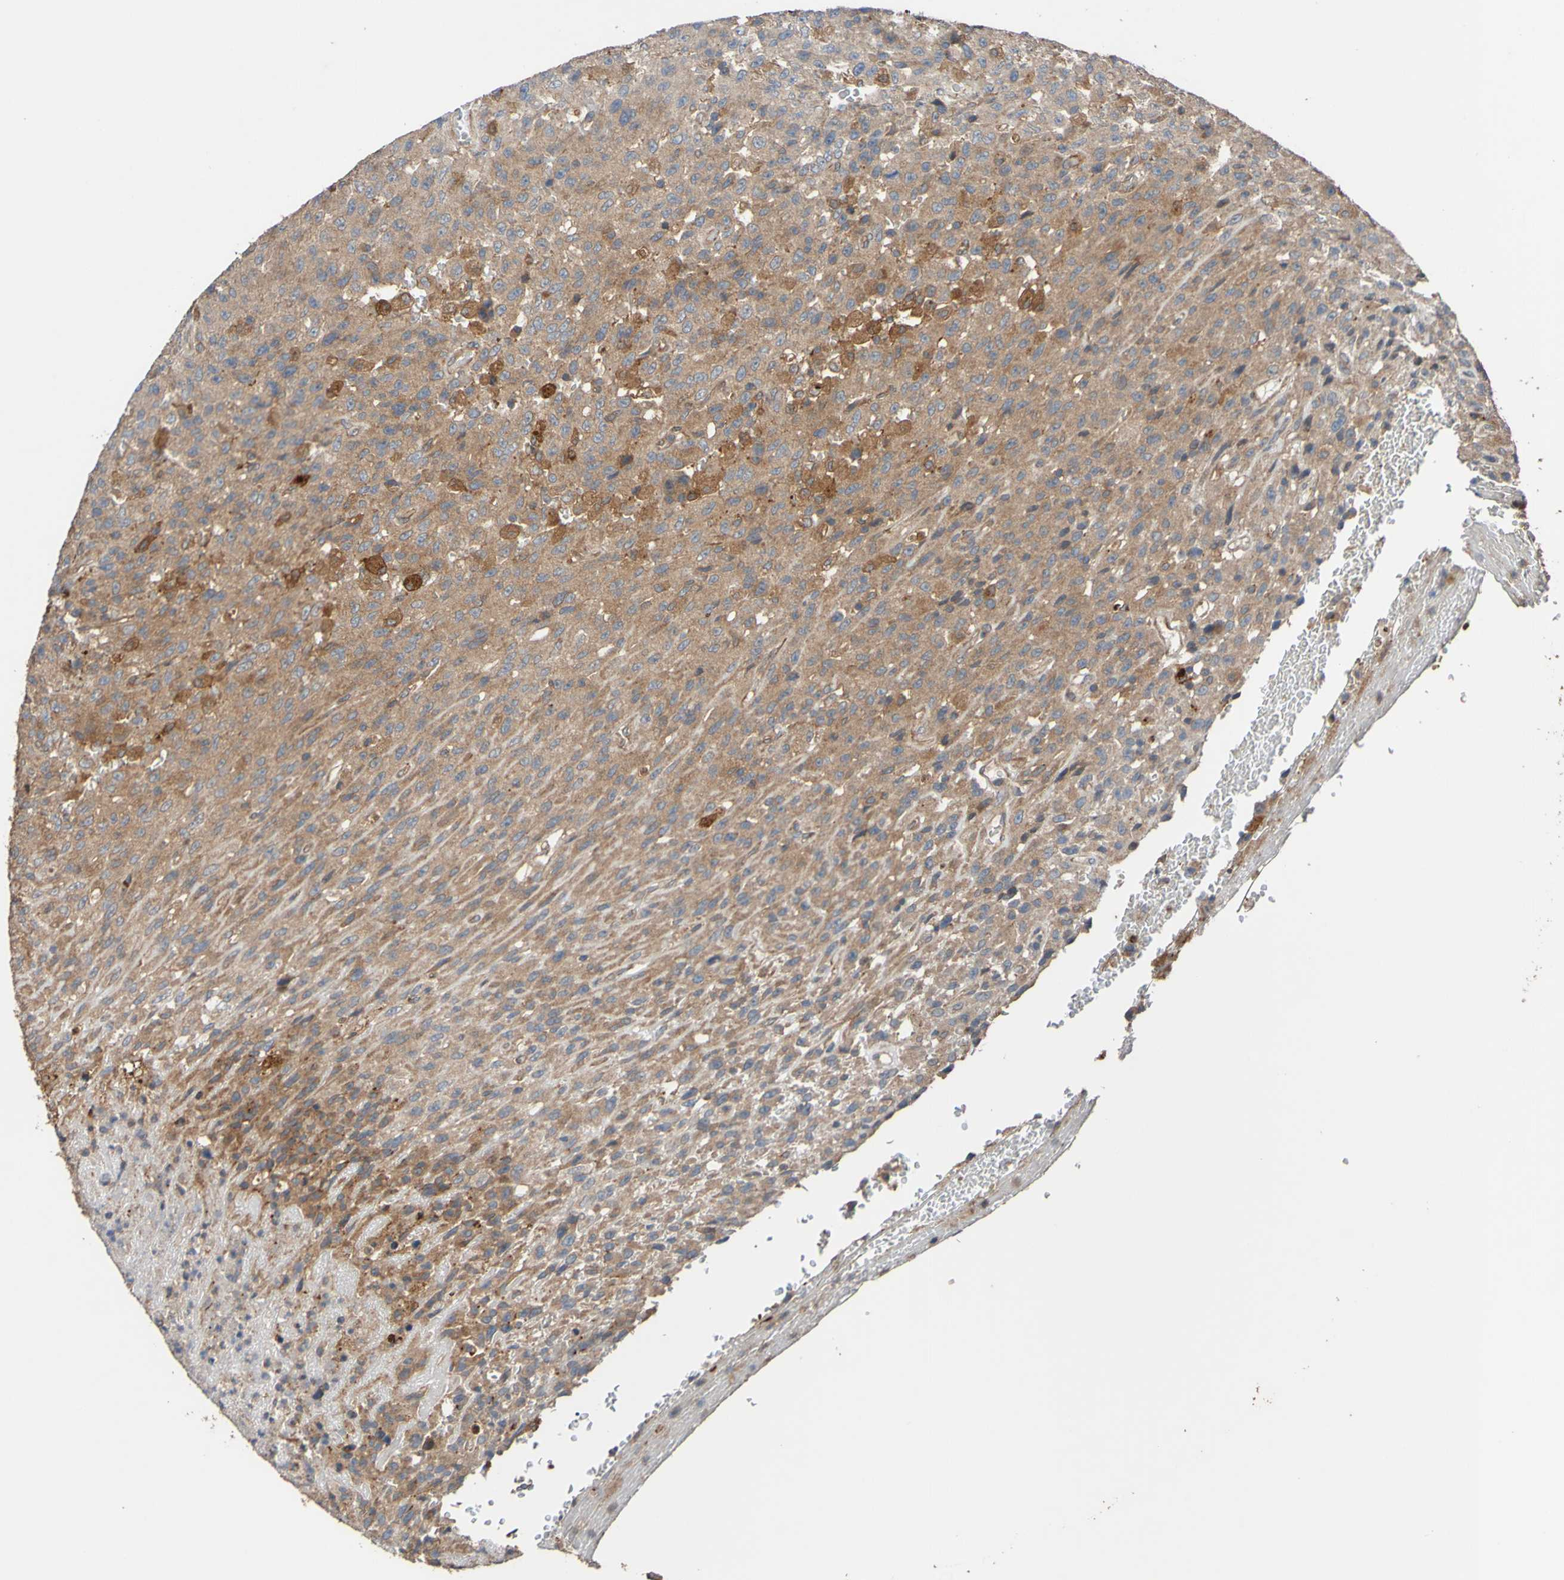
{"staining": {"intensity": "moderate", "quantity": ">75%", "location": "cytoplasmic/membranous"}, "tissue": "urothelial cancer", "cell_type": "Tumor cells", "image_type": "cancer", "snomed": [{"axis": "morphology", "description": "Urothelial carcinoma, High grade"}, {"axis": "topography", "description": "Urinary bladder"}], "caption": "Immunohistochemical staining of urothelial carcinoma (high-grade) demonstrates medium levels of moderate cytoplasmic/membranous protein positivity in about >75% of tumor cells. The protein is shown in brown color, while the nuclei are stained blue.", "gene": "UCN", "patient": {"sex": "male", "age": 66}}